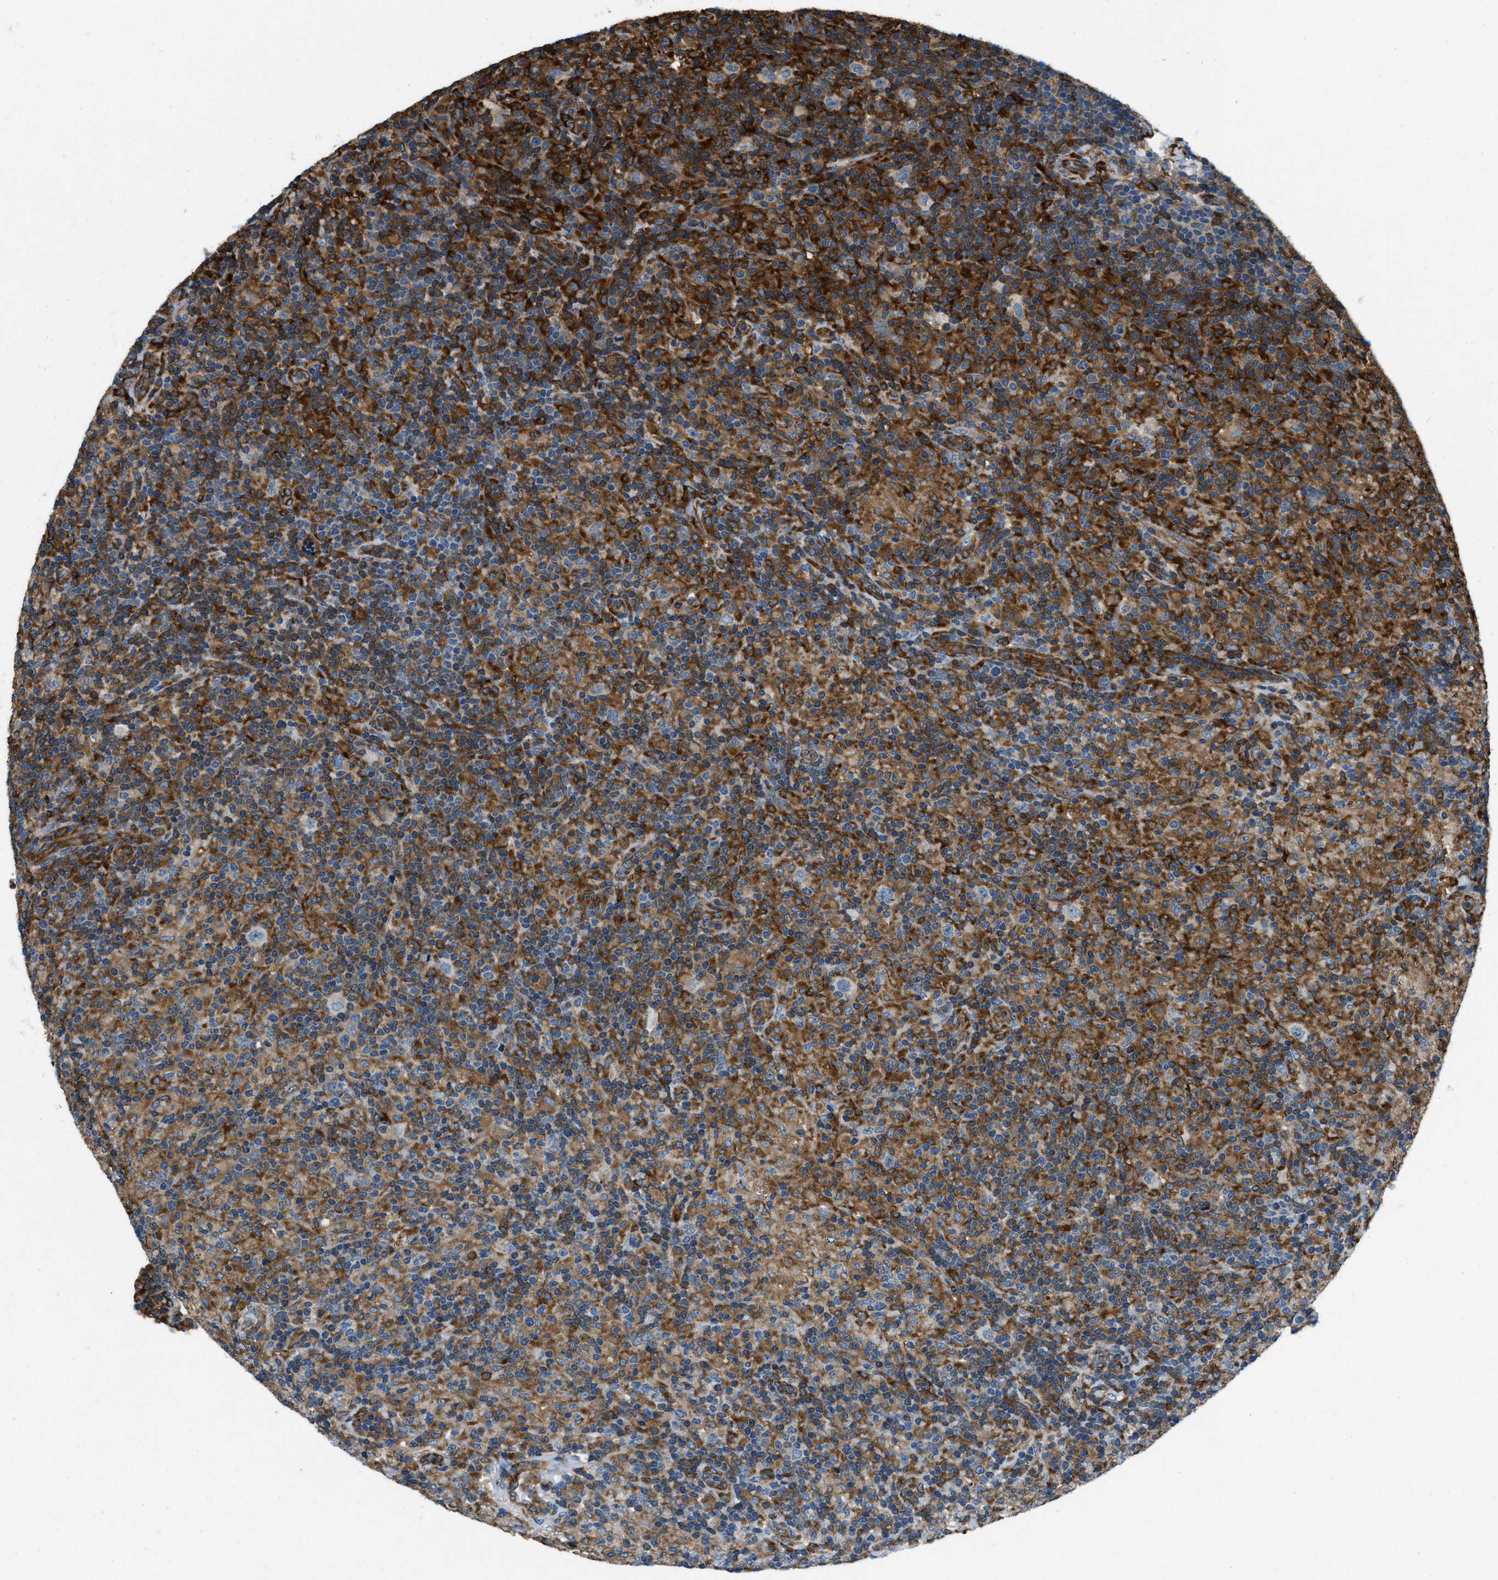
{"staining": {"intensity": "negative", "quantity": "none", "location": "none"}, "tissue": "lymphoma", "cell_type": "Tumor cells", "image_type": "cancer", "snomed": [{"axis": "morphology", "description": "Hodgkin's disease, NOS"}, {"axis": "topography", "description": "Lymph node"}], "caption": "IHC image of neoplastic tissue: lymphoma stained with DAB demonstrates no significant protein staining in tumor cells.", "gene": "GIMAP8", "patient": {"sex": "male", "age": 70}}